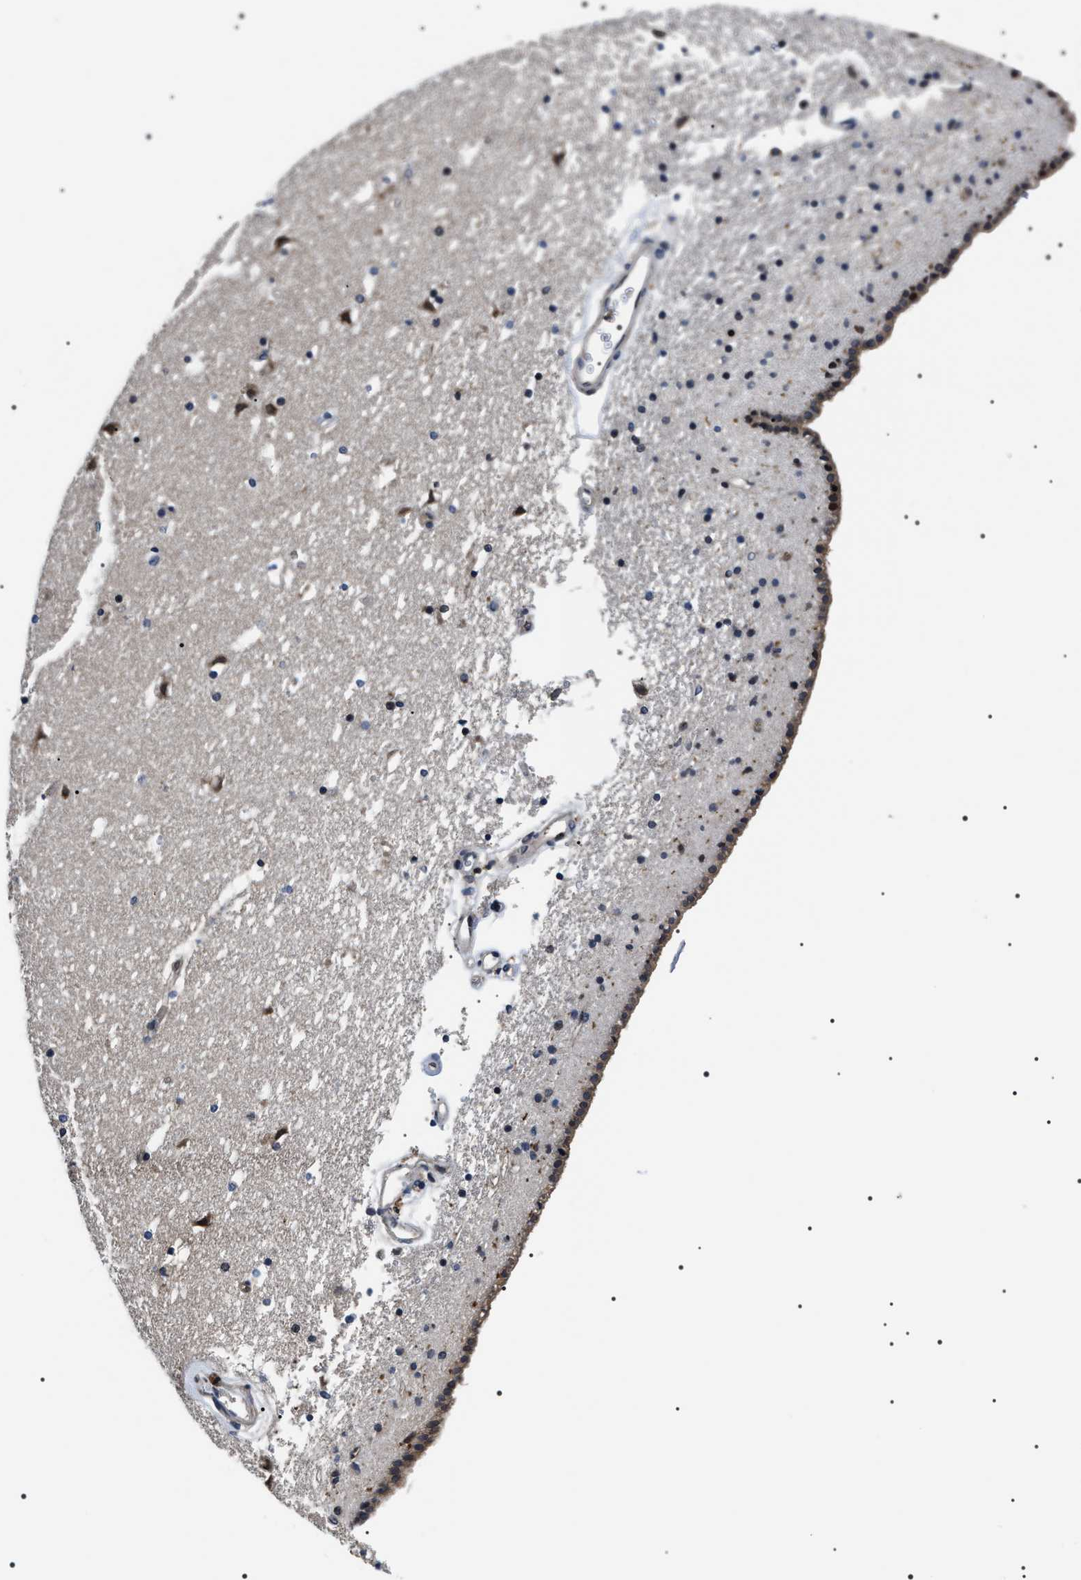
{"staining": {"intensity": "negative", "quantity": "none", "location": "none"}, "tissue": "caudate", "cell_type": "Glial cells", "image_type": "normal", "snomed": [{"axis": "morphology", "description": "Normal tissue, NOS"}, {"axis": "topography", "description": "Lateral ventricle wall"}], "caption": "Caudate was stained to show a protein in brown. There is no significant positivity in glial cells. Nuclei are stained in blue.", "gene": "SIPA1", "patient": {"sex": "male", "age": 45}}